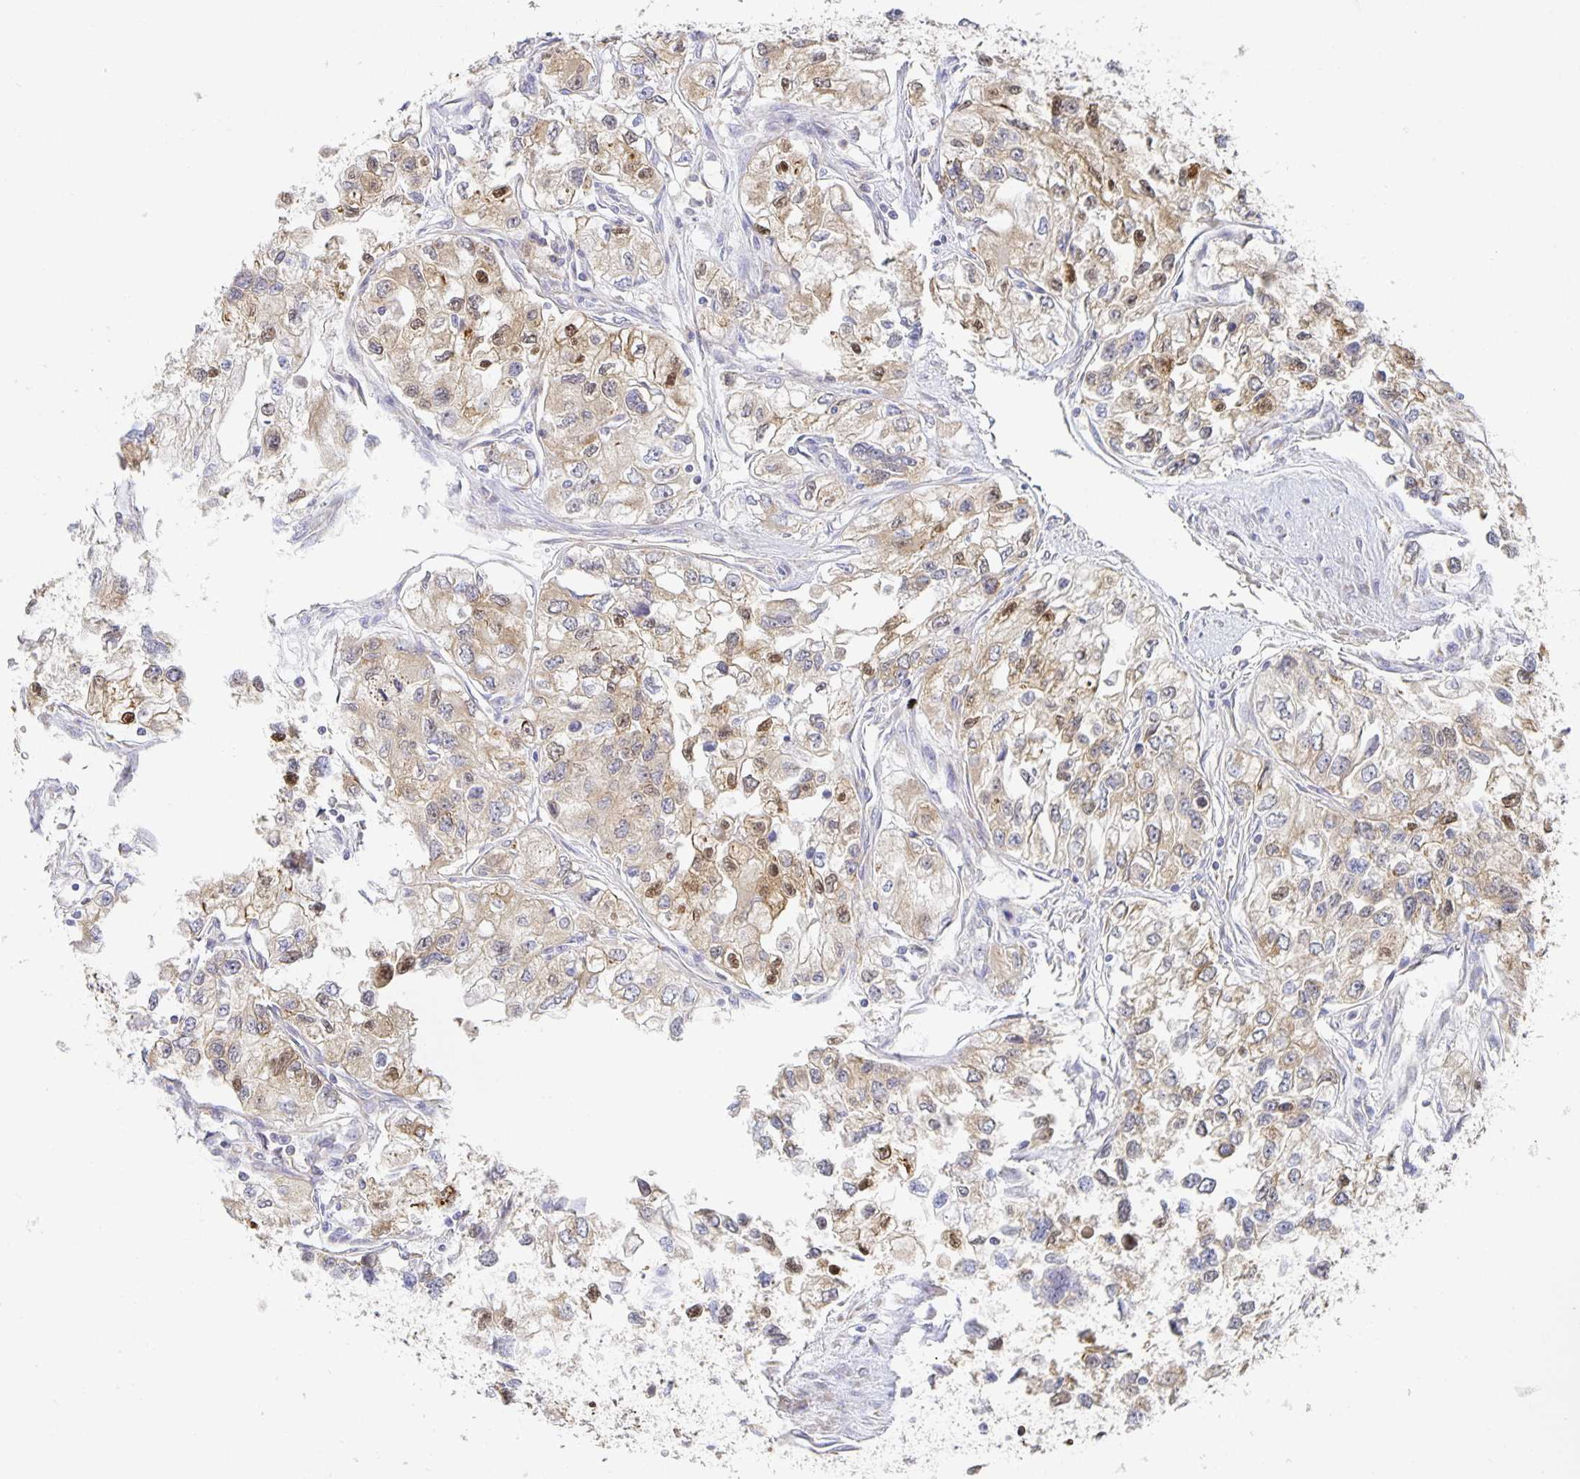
{"staining": {"intensity": "moderate", "quantity": ">75%", "location": "cytoplasmic/membranous"}, "tissue": "renal cancer", "cell_type": "Tumor cells", "image_type": "cancer", "snomed": [{"axis": "morphology", "description": "Adenocarcinoma, NOS"}, {"axis": "topography", "description": "Kidney"}], "caption": "DAB (3,3'-diaminobenzidine) immunohistochemical staining of human adenocarcinoma (renal) displays moderate cytoplasmic/membranous protein staining in approximately >75% of tumor cells.", "gene": "NOMO1", "patient": {"sex": "female", "age": 59}}